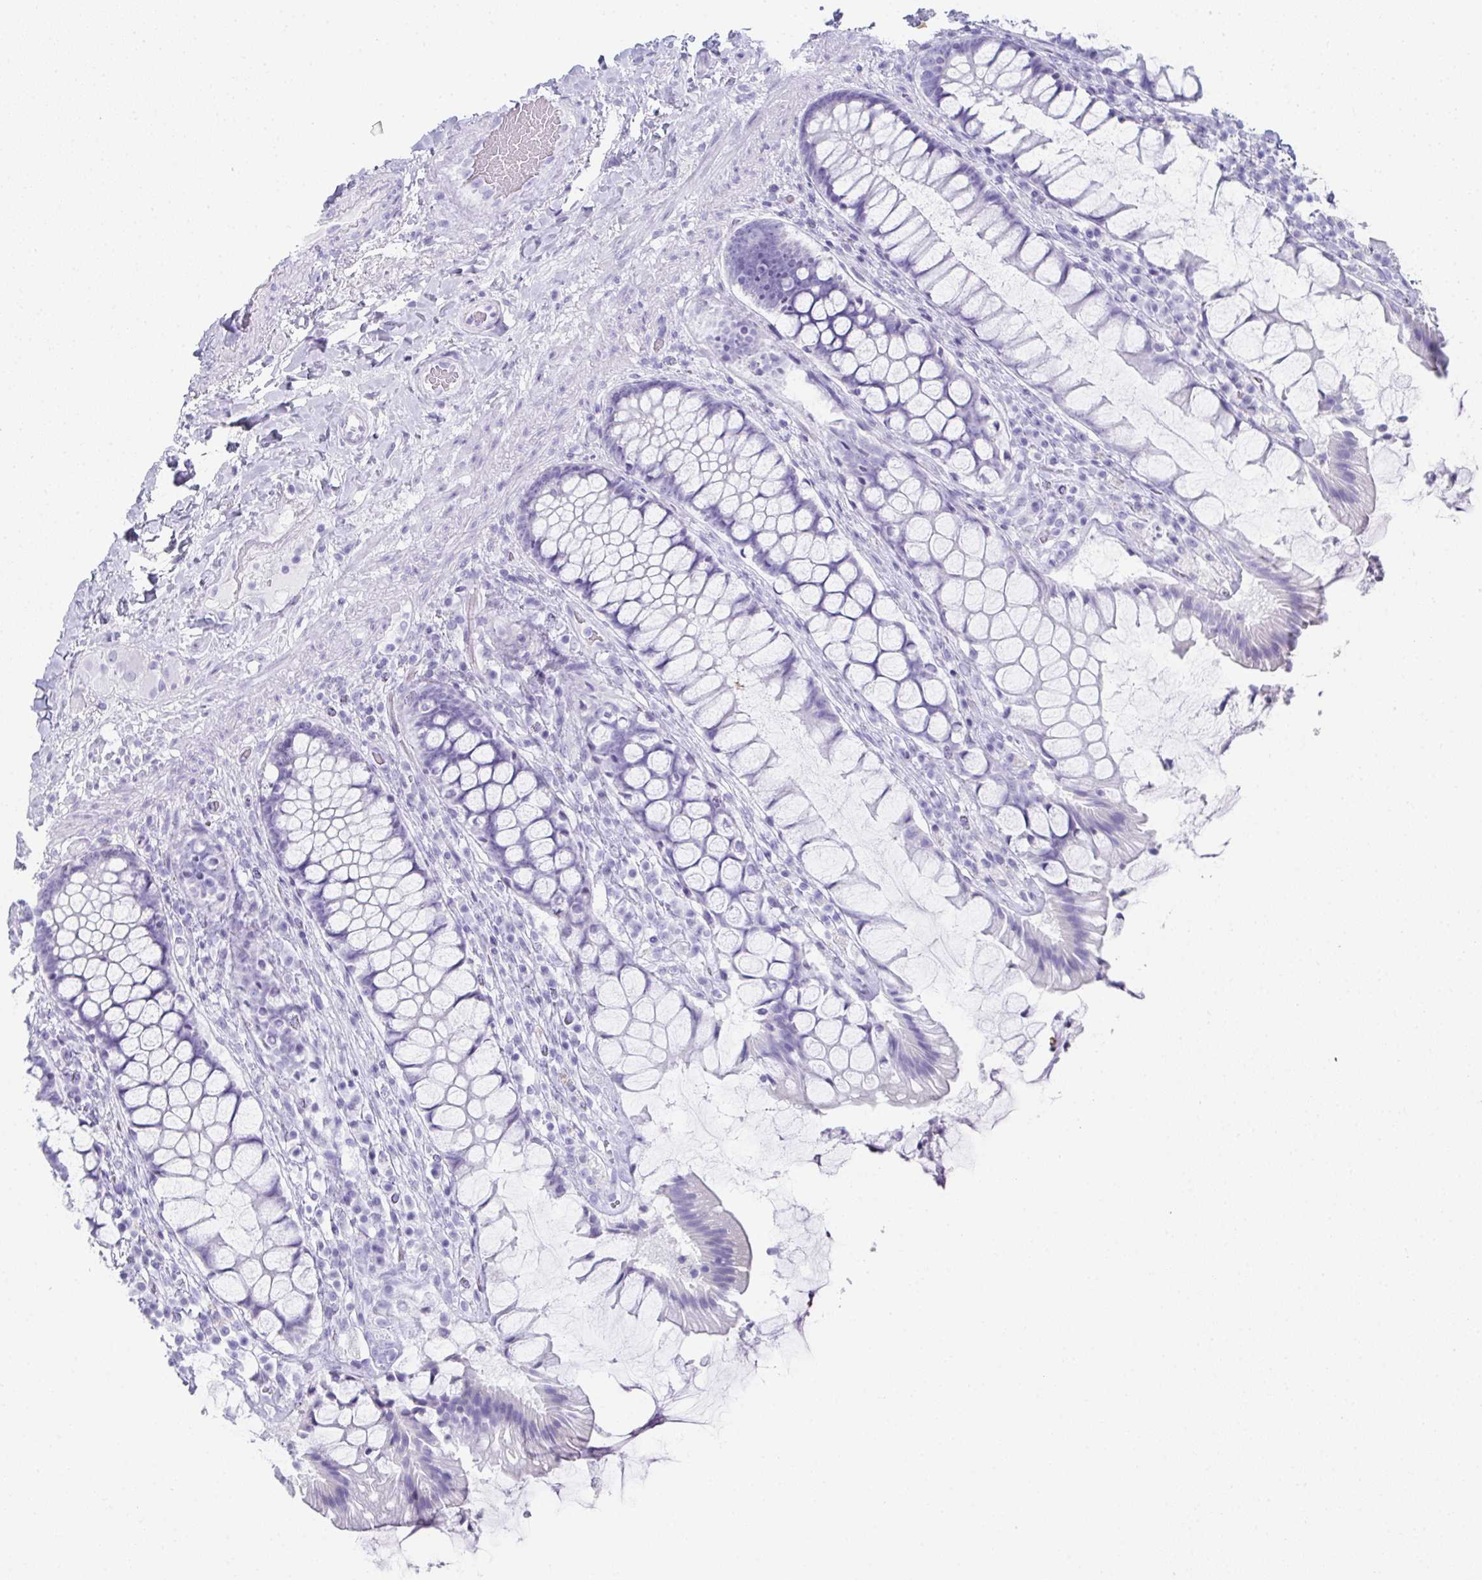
{"staining": {"intensity": "negative", "quantity": "none", "location": "none"}, "tissue": "rectum", "cell_type": "Glandular cells", "image_type": "normal", "snomed": [{"axis": "morphology", "description": "Normal tissue, NOS"}, {"axis": "topography", "description": "Rectum"}], "caption": "Rectum was stained to show a protein in brown. There is no significant staining in glandular cells. (Stains: DAB IHC with hematoxylin counter stain, Microscopy: brightfield microscopy at high magnification).", "gene": "SYCP1", "patient": {"sex": "female", "age": 58}}